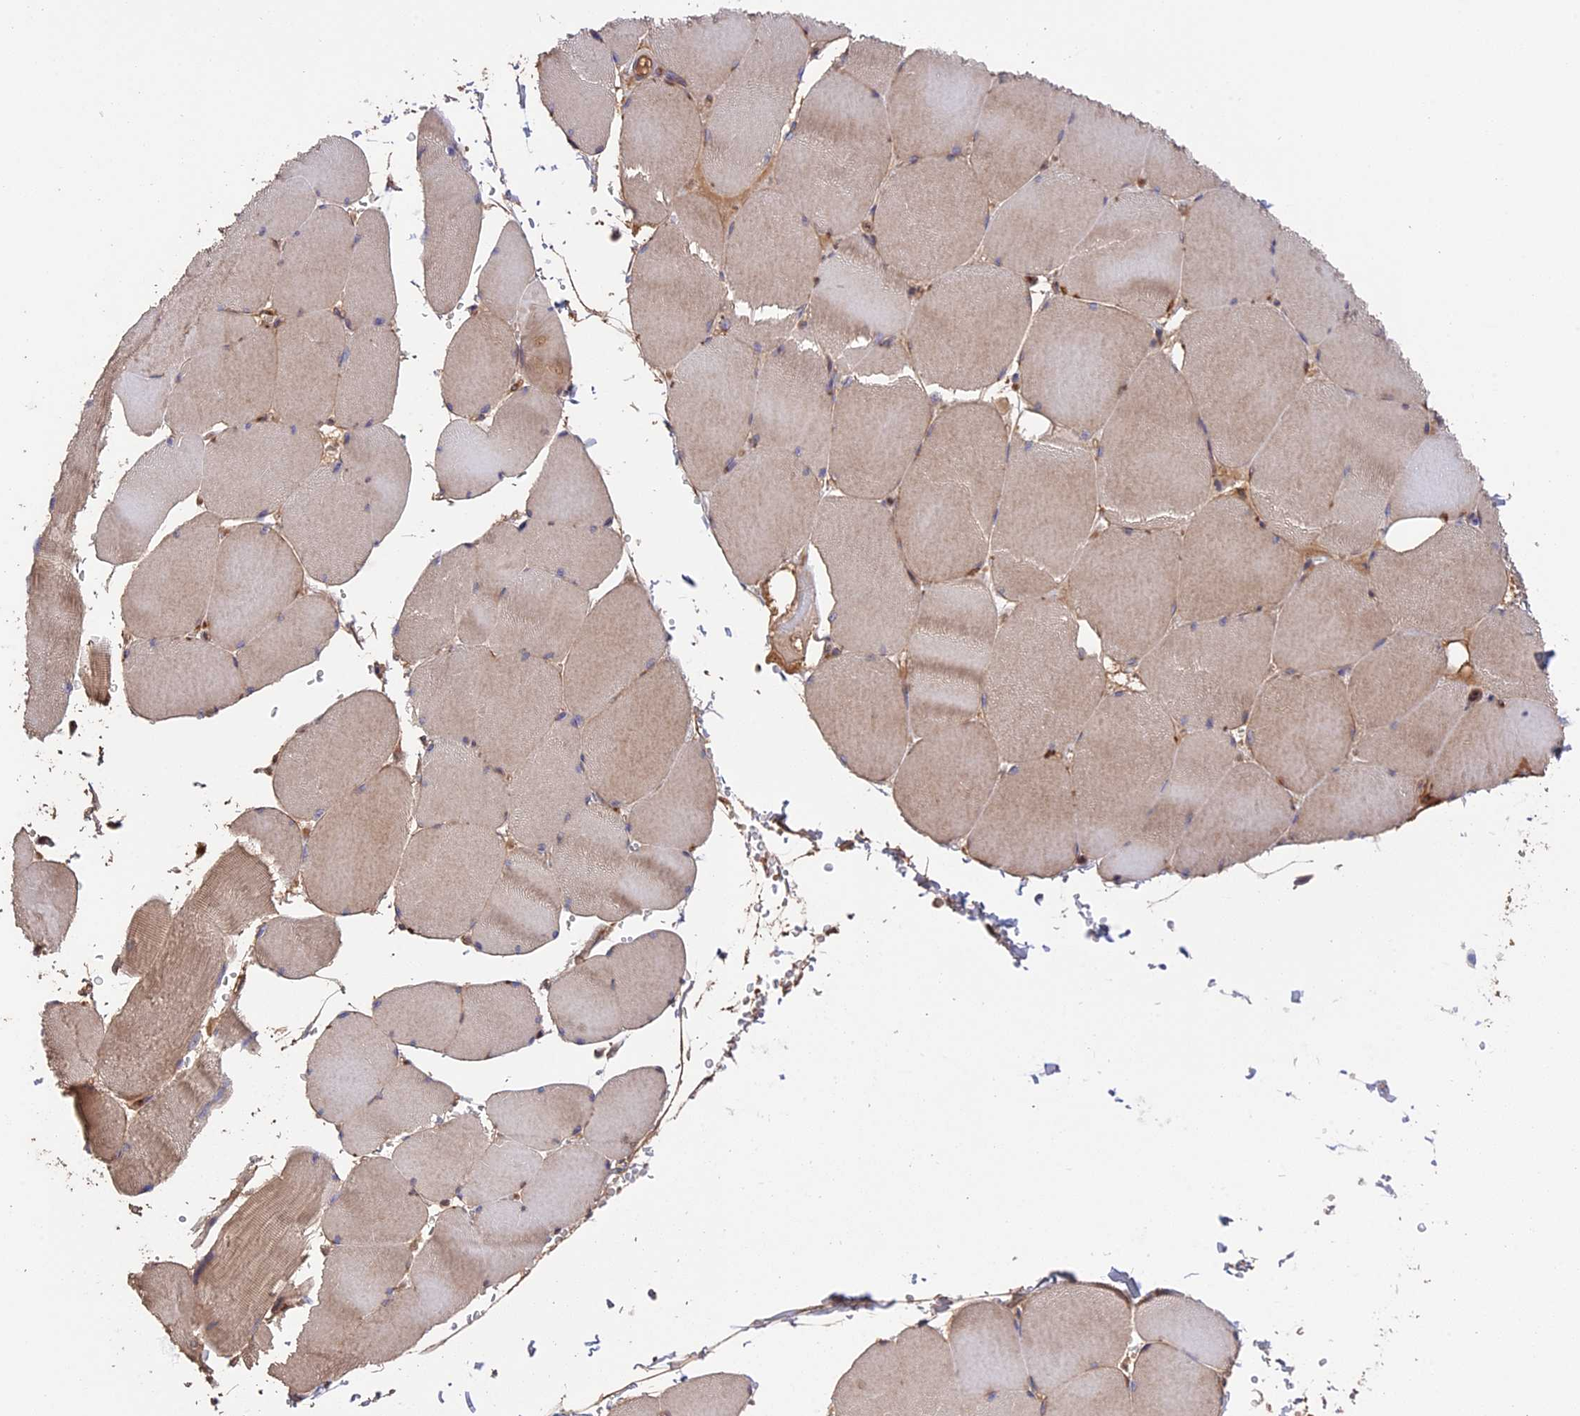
{"staining": {"intensity": "weak", "quantity": ">75%", "location": "cytoplasmic/membranous"}, "tissue": "skeletal muscle", "cell_type": "Myocytes", "image_type": "normal", "snomed": [{"axis": "morphology", "description": "Normal tissue, NOS"}, {"axis": "topography", "description": "Skeletal muscle"}, {"axis": "topography", "description": "Head-Neck"}], "caption": "Protein analysis of unremarkable skeletal muscle reveals weak cytoplasmic/membranous positivity in about >75% of myocytes. The protein is stained brown, and the nuclei are stained in blue (DAB (3,3'-diaminobenzidine) IHC with brightfield microscopy, high magnification).", "gene": "RASAL1", "patient": {"sex": "male", "age": 66}}